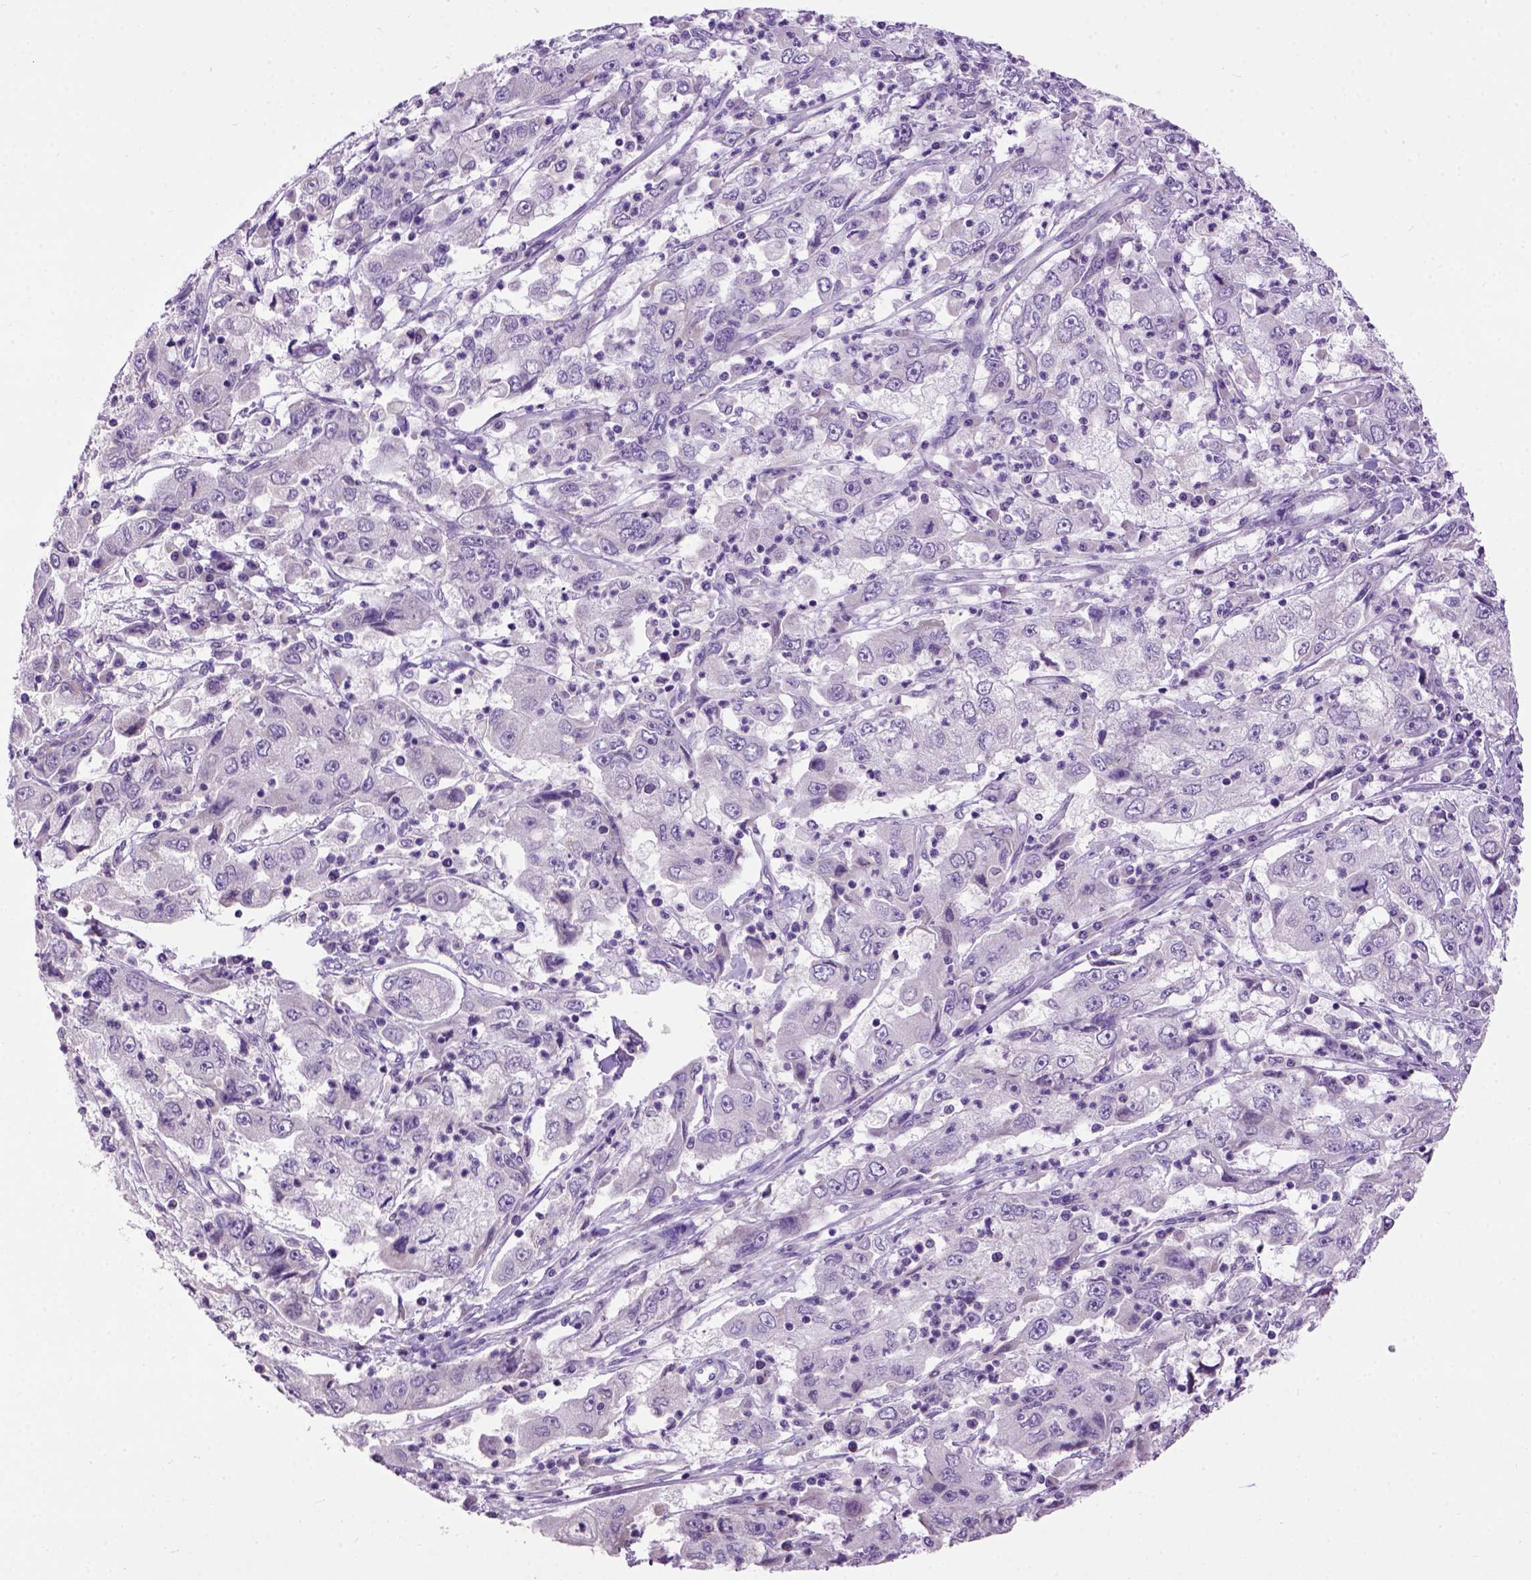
{"staining": {"intensity": "negative", "quantity": "none", "location": "none"}, "tissue": "cervical cancer", "cell_type": "Tumor cells", "image_type": "cancer", "snomed": [{"axis": "morphology", "description": "Squamous cell carcinoma, NOS"}, {"axis": "topography", "description": "Cervix"}], "caption": "Squamous cell carcinoma (cervical) was stained to show a protein in brown. There is no significant staining in tumor cells. The staining is performed using DAB brown chromogen with nuclei counter-stained in using hematoxylin.", "gene": "MAPT", "patient": {"sex": "female", "age": 36}}